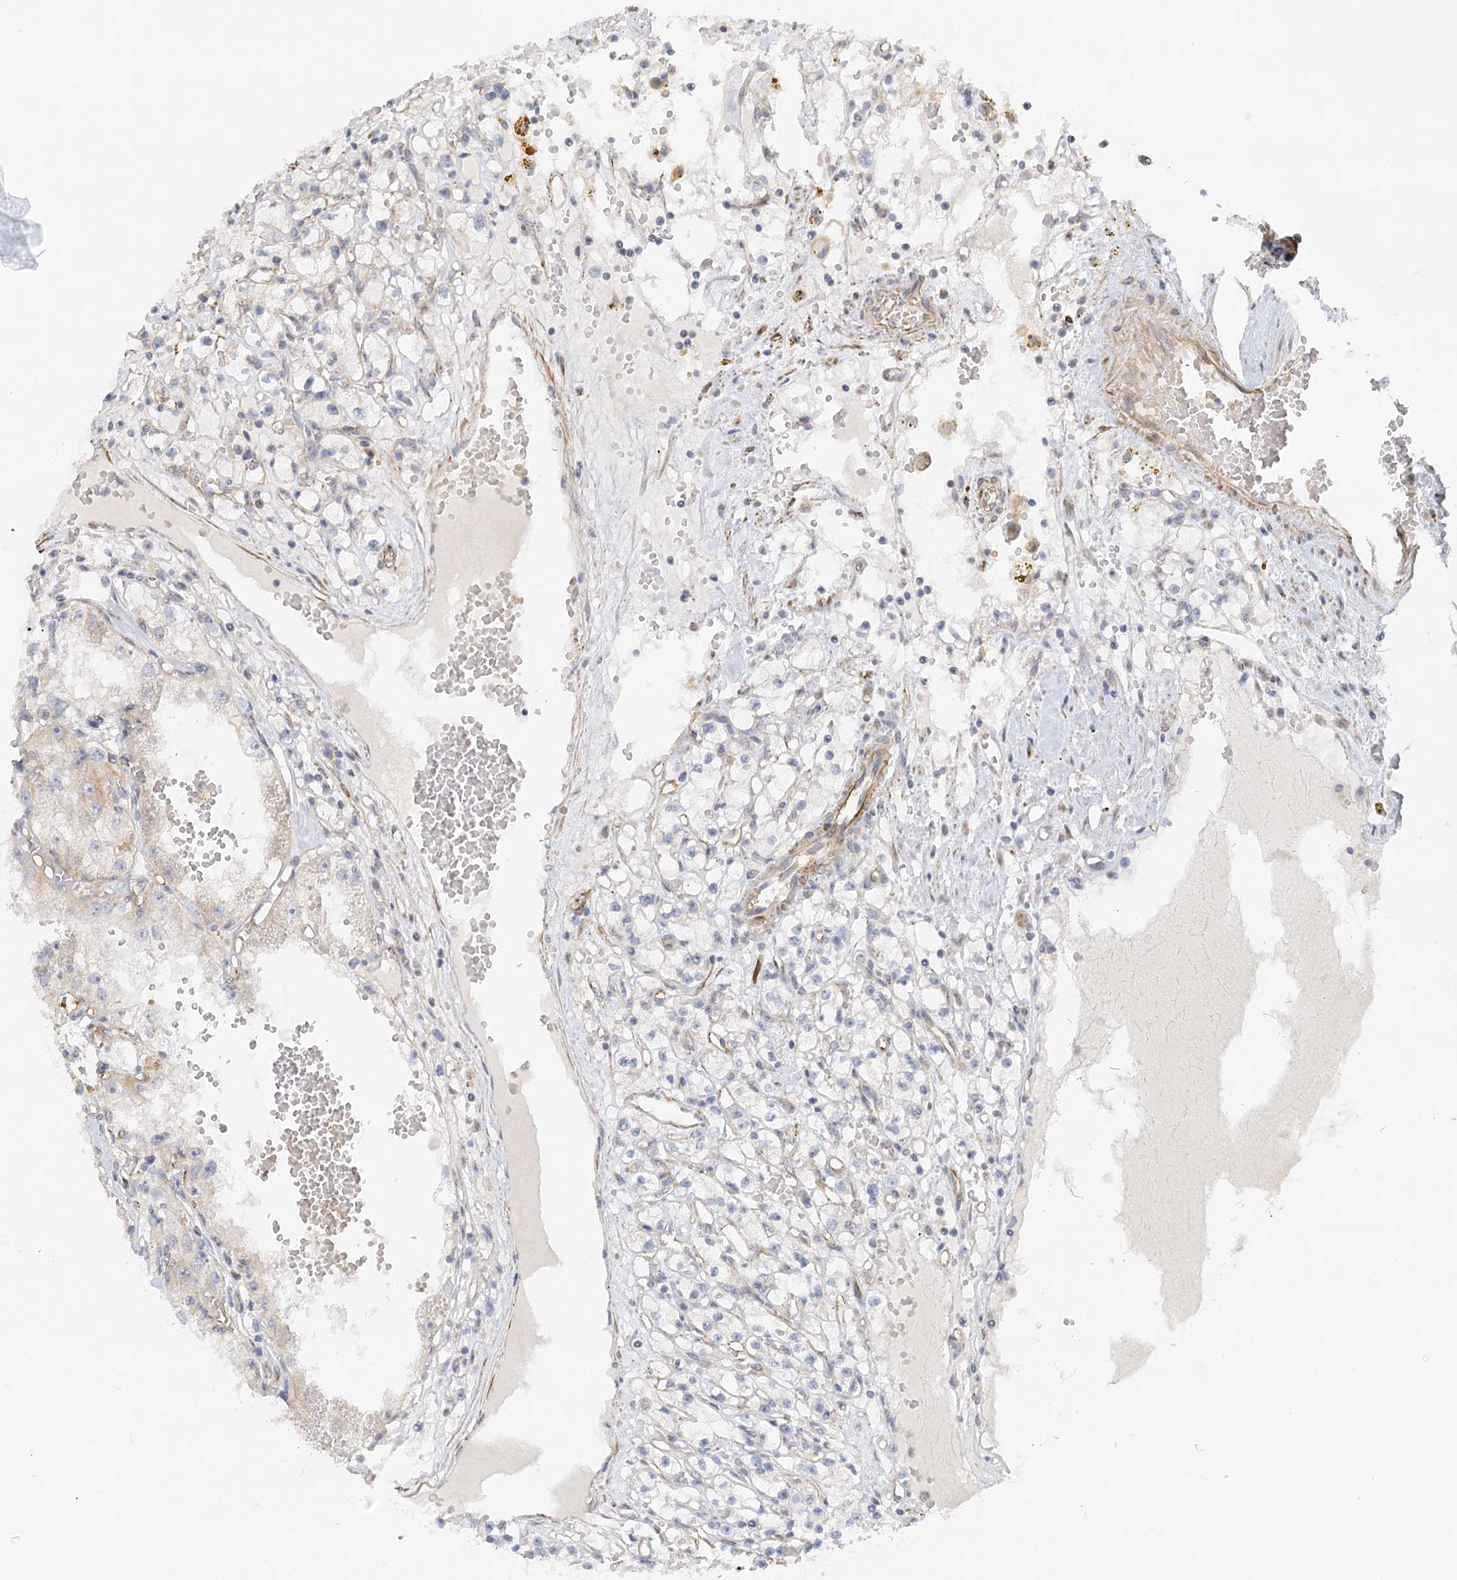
{"staining": {"intensity": "negative", "quantity": "none", "location": "none"}, "tissue": "renal cancer", "cell_type": "Tumor cells", "image_type": "cancer", "snomed": [{"axis": "morphology", "description": "Adenocarcinoma, NOS"}, {"axis": "topography", "description": "Kidney"}], "caption": "Image shows no significant protein staining in tumor cells of renal cancer.", "gene": "NELL2", "patient": {"sex": "male", "age": 56}}